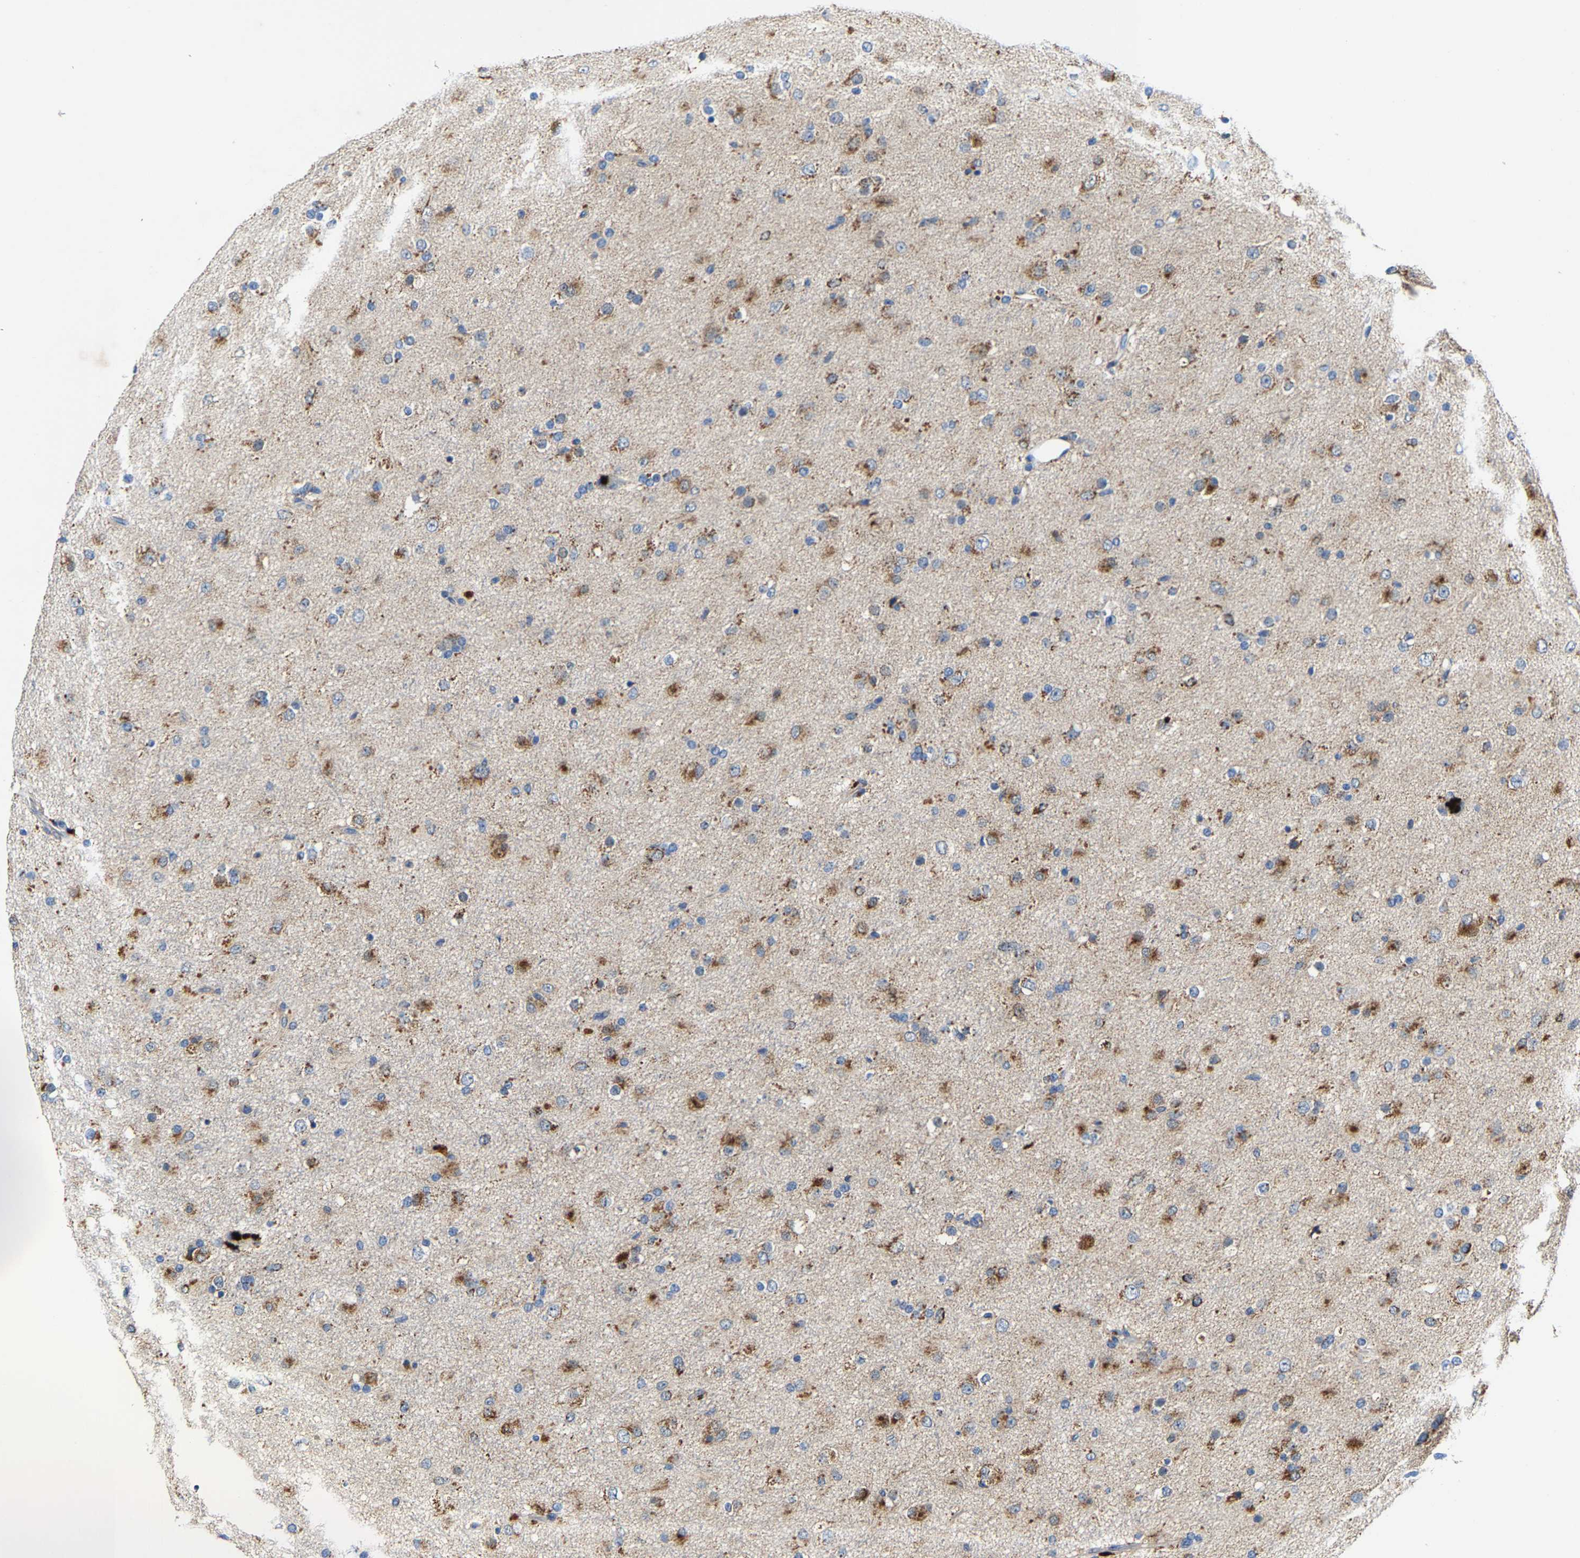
{"staining": {"intensity": "moderate", "quantity": "25%-75%", "location": "cytoplasmic/membranous"}, "tissue": "glioma", "cell_type": "Tumor cells", "image_type": "cancer", "snomed": [{"axis": "morphology", "description": "Glioma, malignant, Low grade"}, {"axis": "topography", "description": "Brain"}], "caption": "Glioma was stained to show a protein in brown. There is medium levels of moderate cytoplasmic/membranous staining in approximately 25%-75% of tumor cells.", "gene": "SLC25A25", "patient": {"sex": "male", "age": 65}}